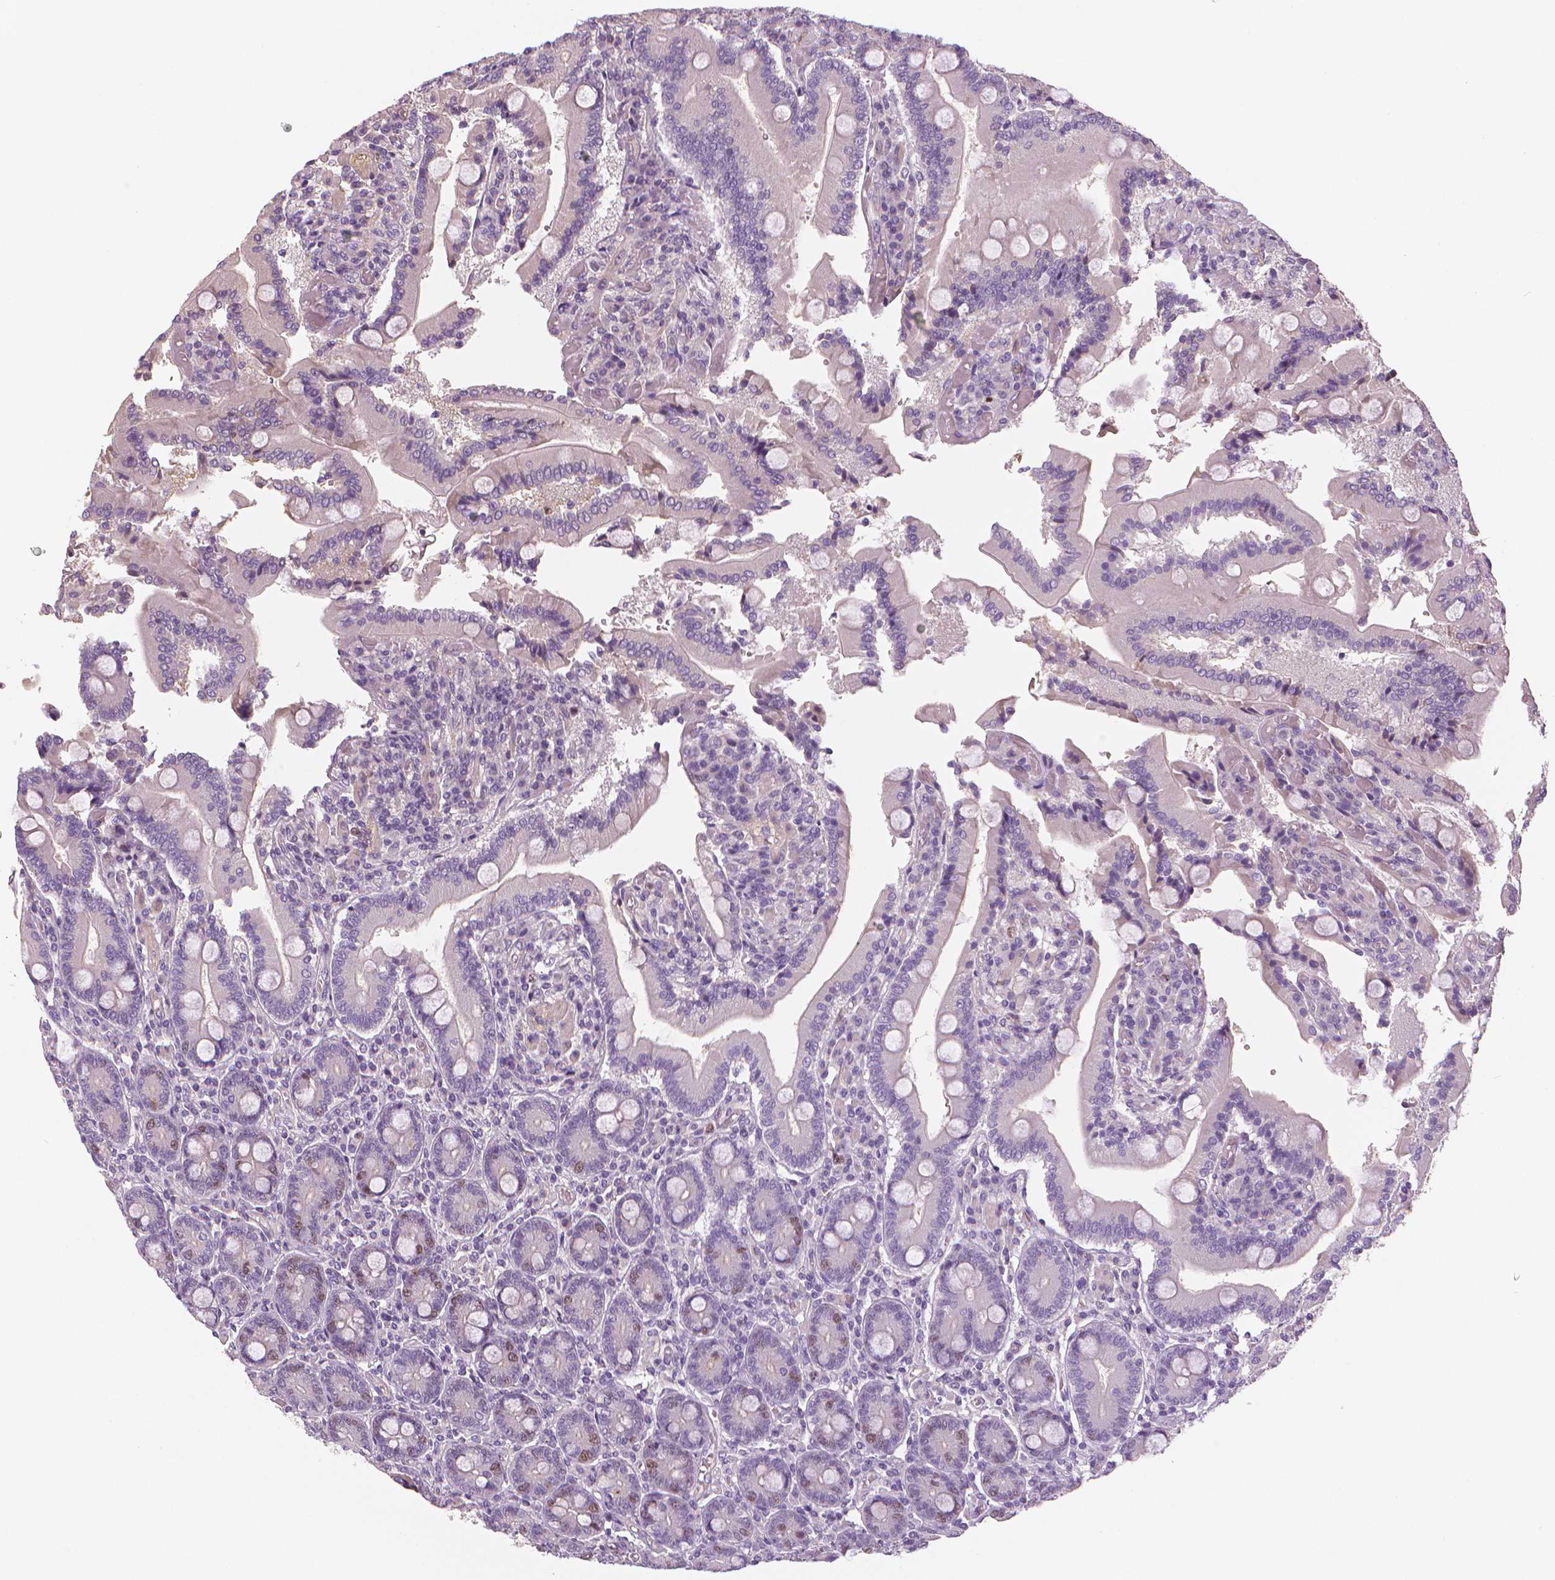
{"staining": {"intensity": "moderate", "quantity": "<25%", "location": "nuclear"}, "tissue": "duodenum", "cell_type": "Glandular cells", "image_type": "normal", "snomed": [{"axis": "morphology", "description": "Normal tissue, NOS"}, {"axis": "topography", "description": "Duodenum"}], "caption": "A micrograph of human duodenum stained for a protein shows moderate nuclear brown staining in glandular cells. (DAB (3,3'-diaminobenzidine) = brown stain, brightfield microscopy at high magnification).", "gene": "MKI67", "patient": {"sex": "female", "age": 62}}